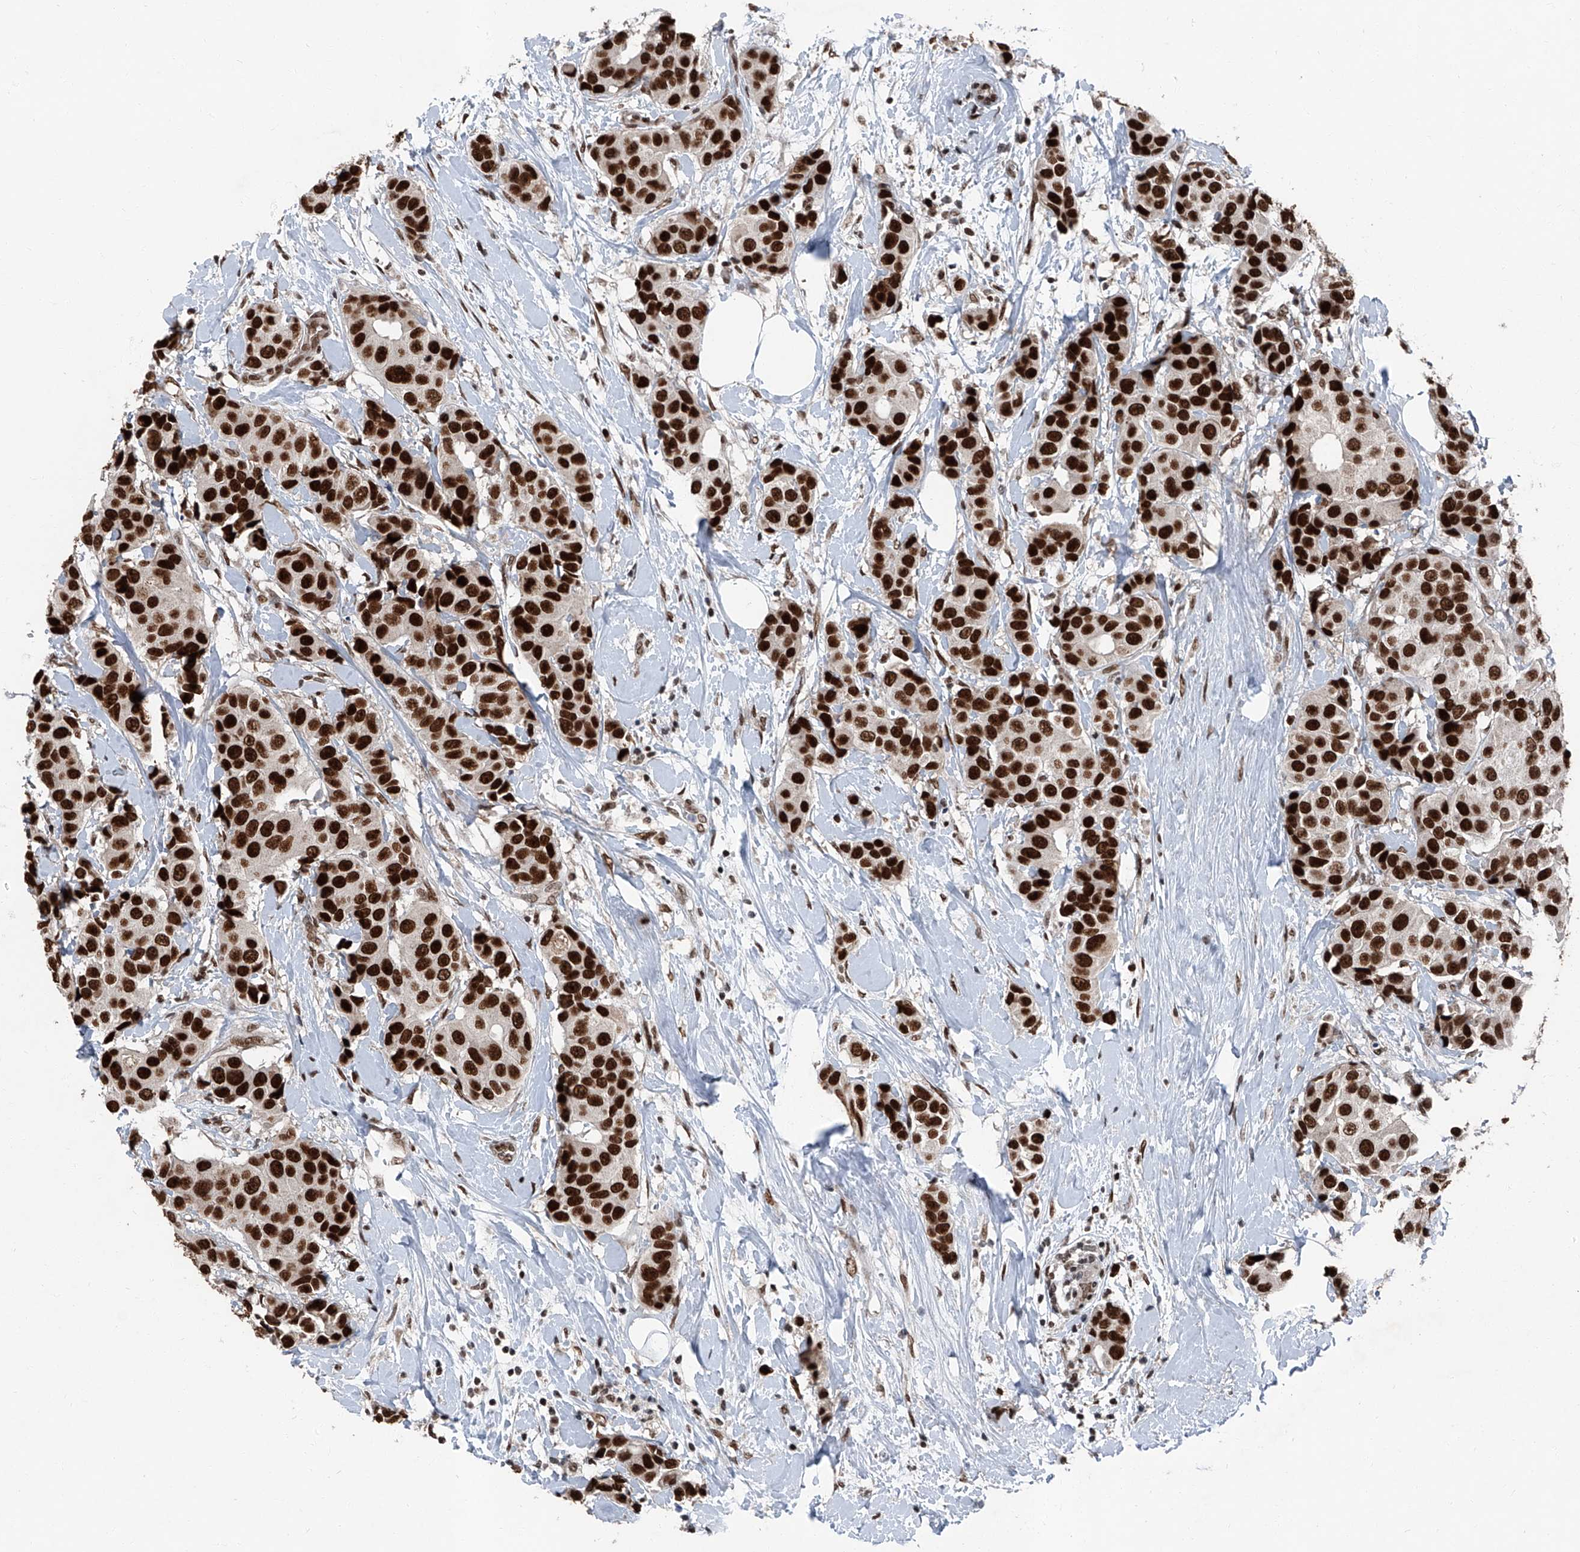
{"staining": {"intensity": "strong", "quantity": ">75%", "location": "nuclear"}, "tissue": "breast cancer", "cell_type": "Tumor cells", "image_type": "cancer", "snomed": [{"axis": "morphology", "description": "Normal tissue, NOS"}, {"axis": "morphology", "description": "Duct carcinoma"}, {"axis": "topography", "description": "Breast"}], "caption": "Immunohistochemical staining of breast cancer (infiltrating ductal carcinoma) demonstrates high levels of strong nuclear expression in approximately >75% of tumor cells. The protein of interest is stained brown, and the nuclei are stained in blue (DAB (3,3'-diaminobenzidine) IHC with brightfield microscopy, high magnification).", "gene": "BMI1", "patient": {"sex": "female", "age": 39}}